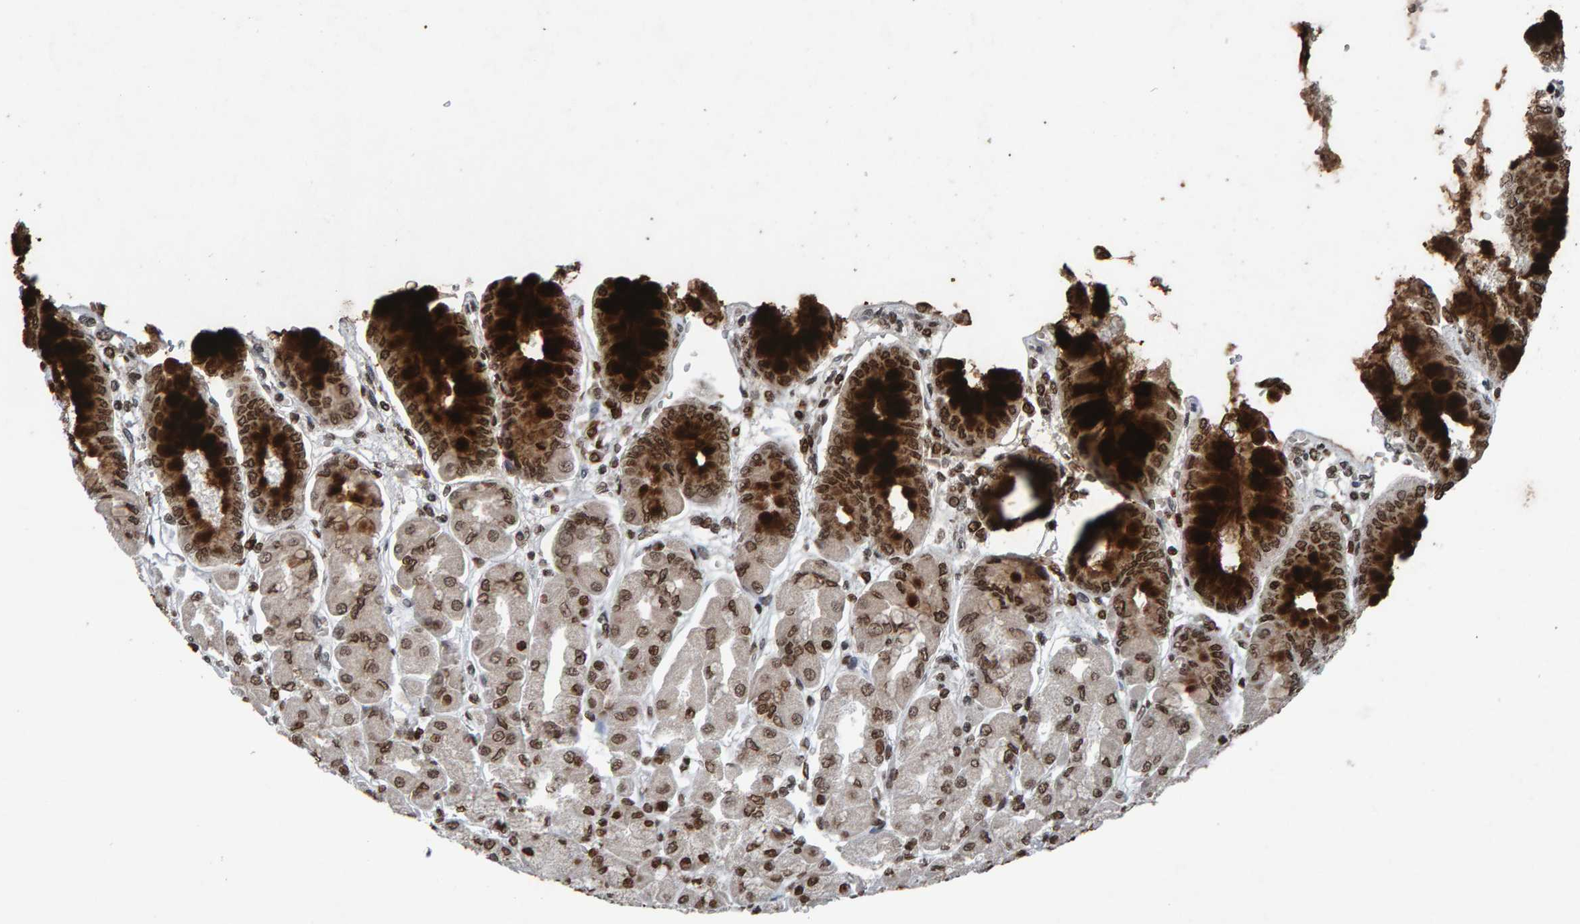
{"staining": {"intensity": "strong", "quantity": ">75%", "location": "cytoplasmic/membranous,nuclear"}, "tissue": "stomach", "cell_type": "Glandular cells", "image_type": "normal", "snomed": [{"axis": "morphology", "description": "Normal tissue, NOS"}, {"axis": "topography", "description": "Stomach, upper"}], "caption": "A high amount of strong cytoplasmic/membranous,nuclear positivity is identified in about >75% of glandular cells in benign stomach.", "gene": "H2AZ1", "patient": {"sex": "female", "age": 56}}